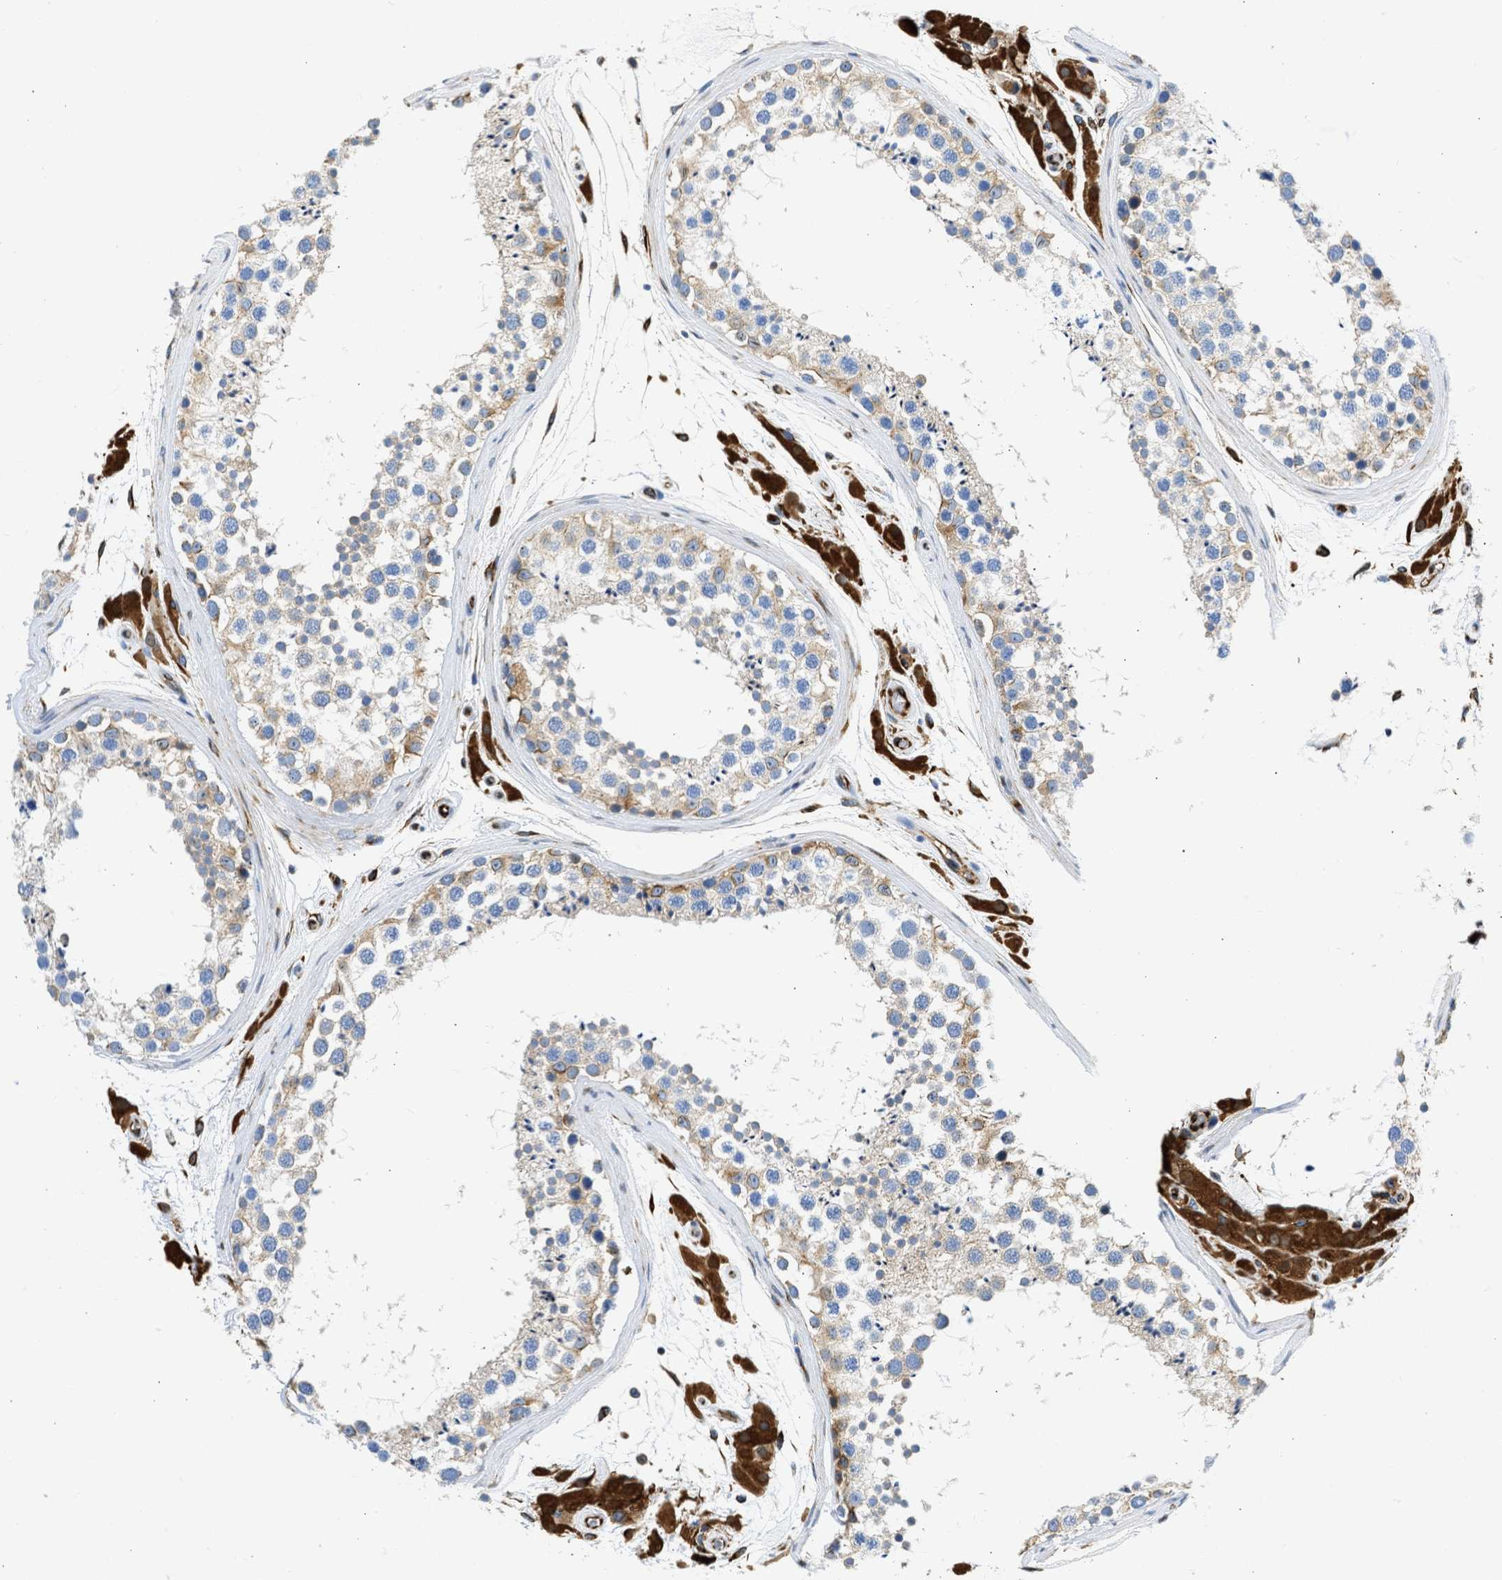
{"staining": {"intensity": "weak", "quantity": "25%-75%", "location": "cytoplasmic/membranous"}, "tissue": "testis", "cell_type": "Cells in seminiferous ducts", "image_type": "normal", "snomed": [{"axis": "morphology", "description": "Normal tissue, NOS"}, {"axis": "topography", "description": "Testis"}], "caption": "IHC (DAB) staining of normal testis exhibits weak cytoplasmic/membranous protein positivity in about 25%-75% of cells in seminiferous ducts. (Stains: DAB in brown, nuclei in blue, Microscopy: brightfield microscopy at high magnification).", "gene": "ULK4", "patient": {"sex": "male", "age": 46}}